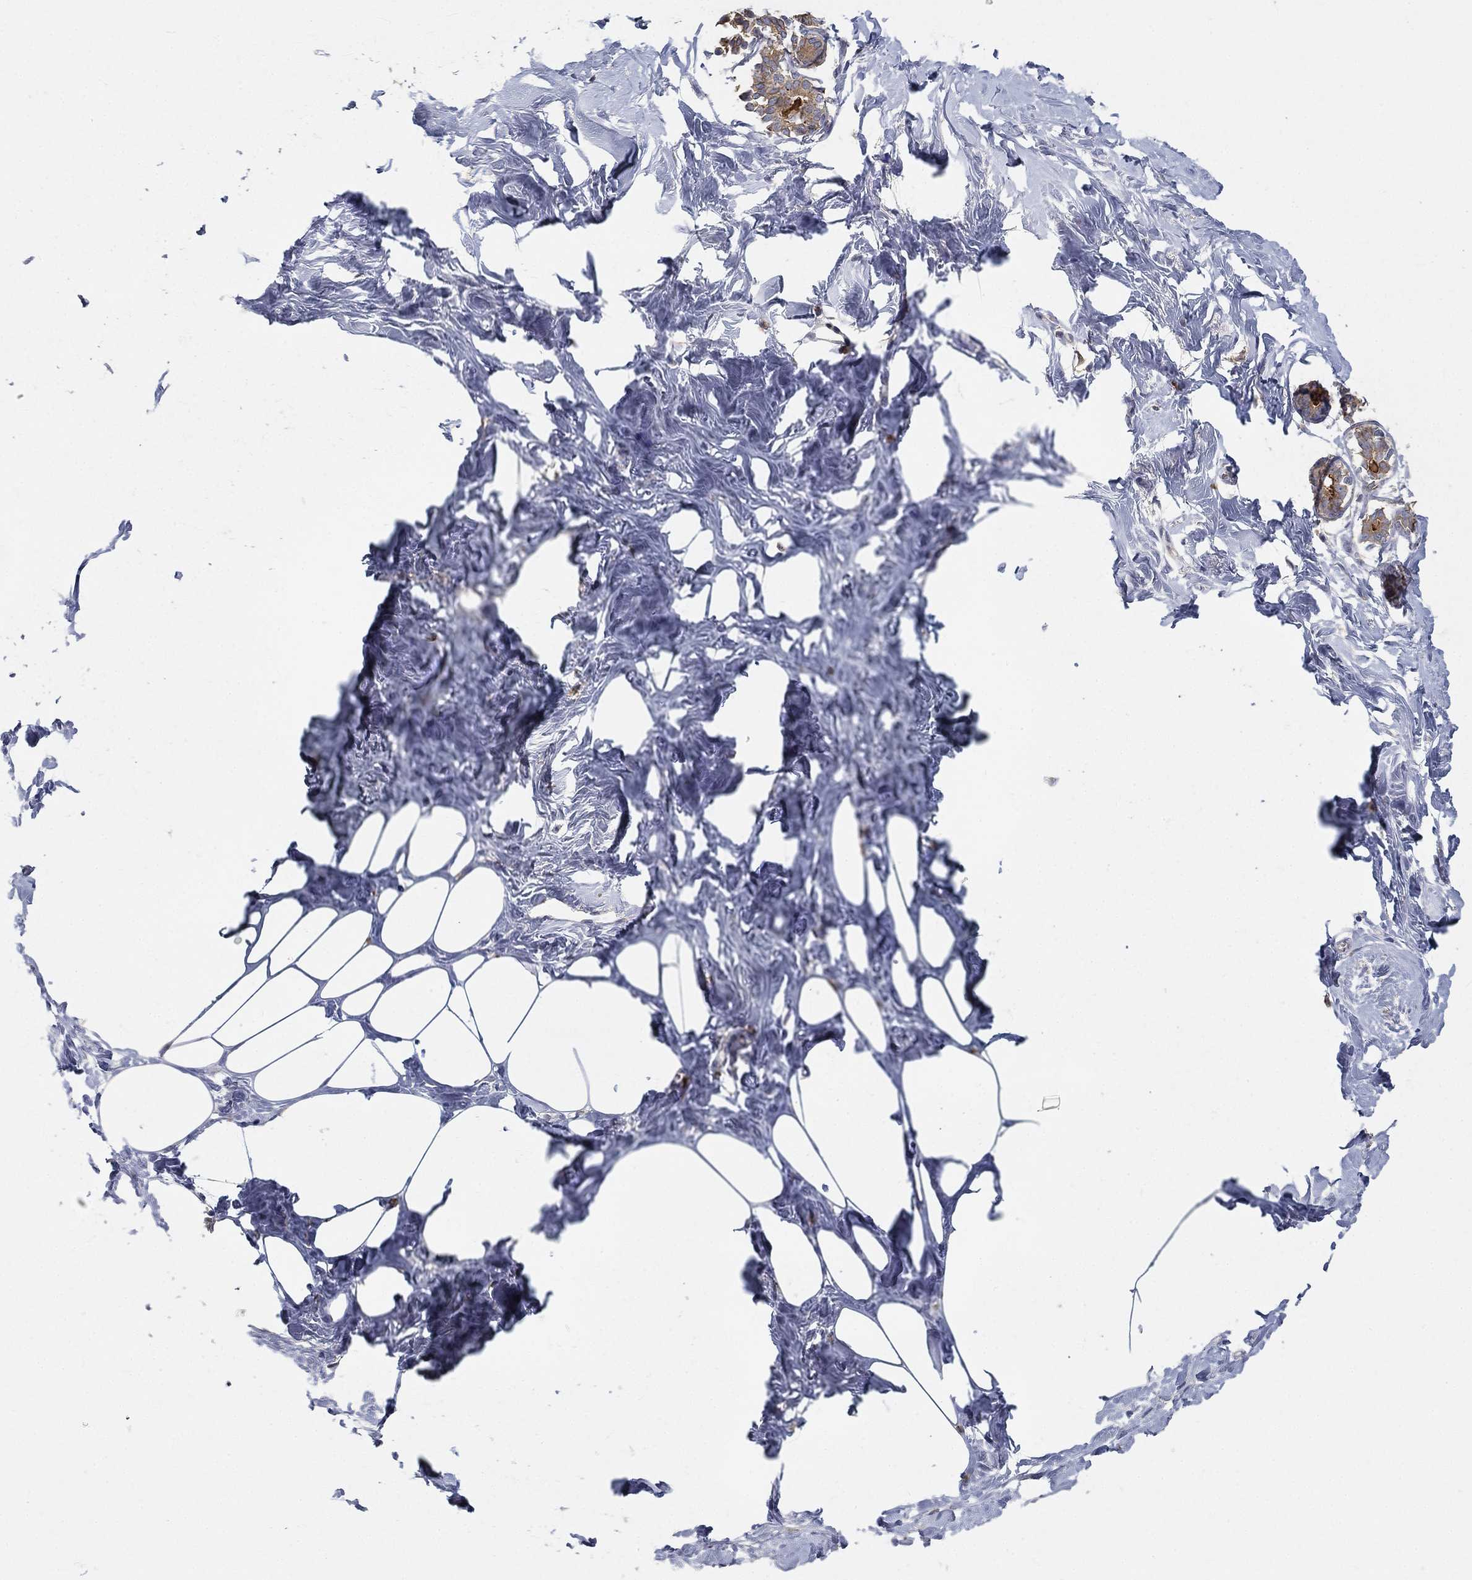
{"staining": {"intensity": "negative", "quantity": "none", "location": "none"}, "tissue": "breast", "cell_type": "Adipocytes", "image_type": "normal", "snomed": [{"axis": "morphology", "description": "Normal tissue, NOS"}, {"axis": "morphology", "description": "Lobular carcinoma, in situ"}, {"axis": "topography", "description": "Breast"}], "caption": "A histopathology image of breast stained for a protein demonstrates no brown staining in adipocytes.", "gene": "CTSL", "patient": {"sex": "female", "age": 35}}